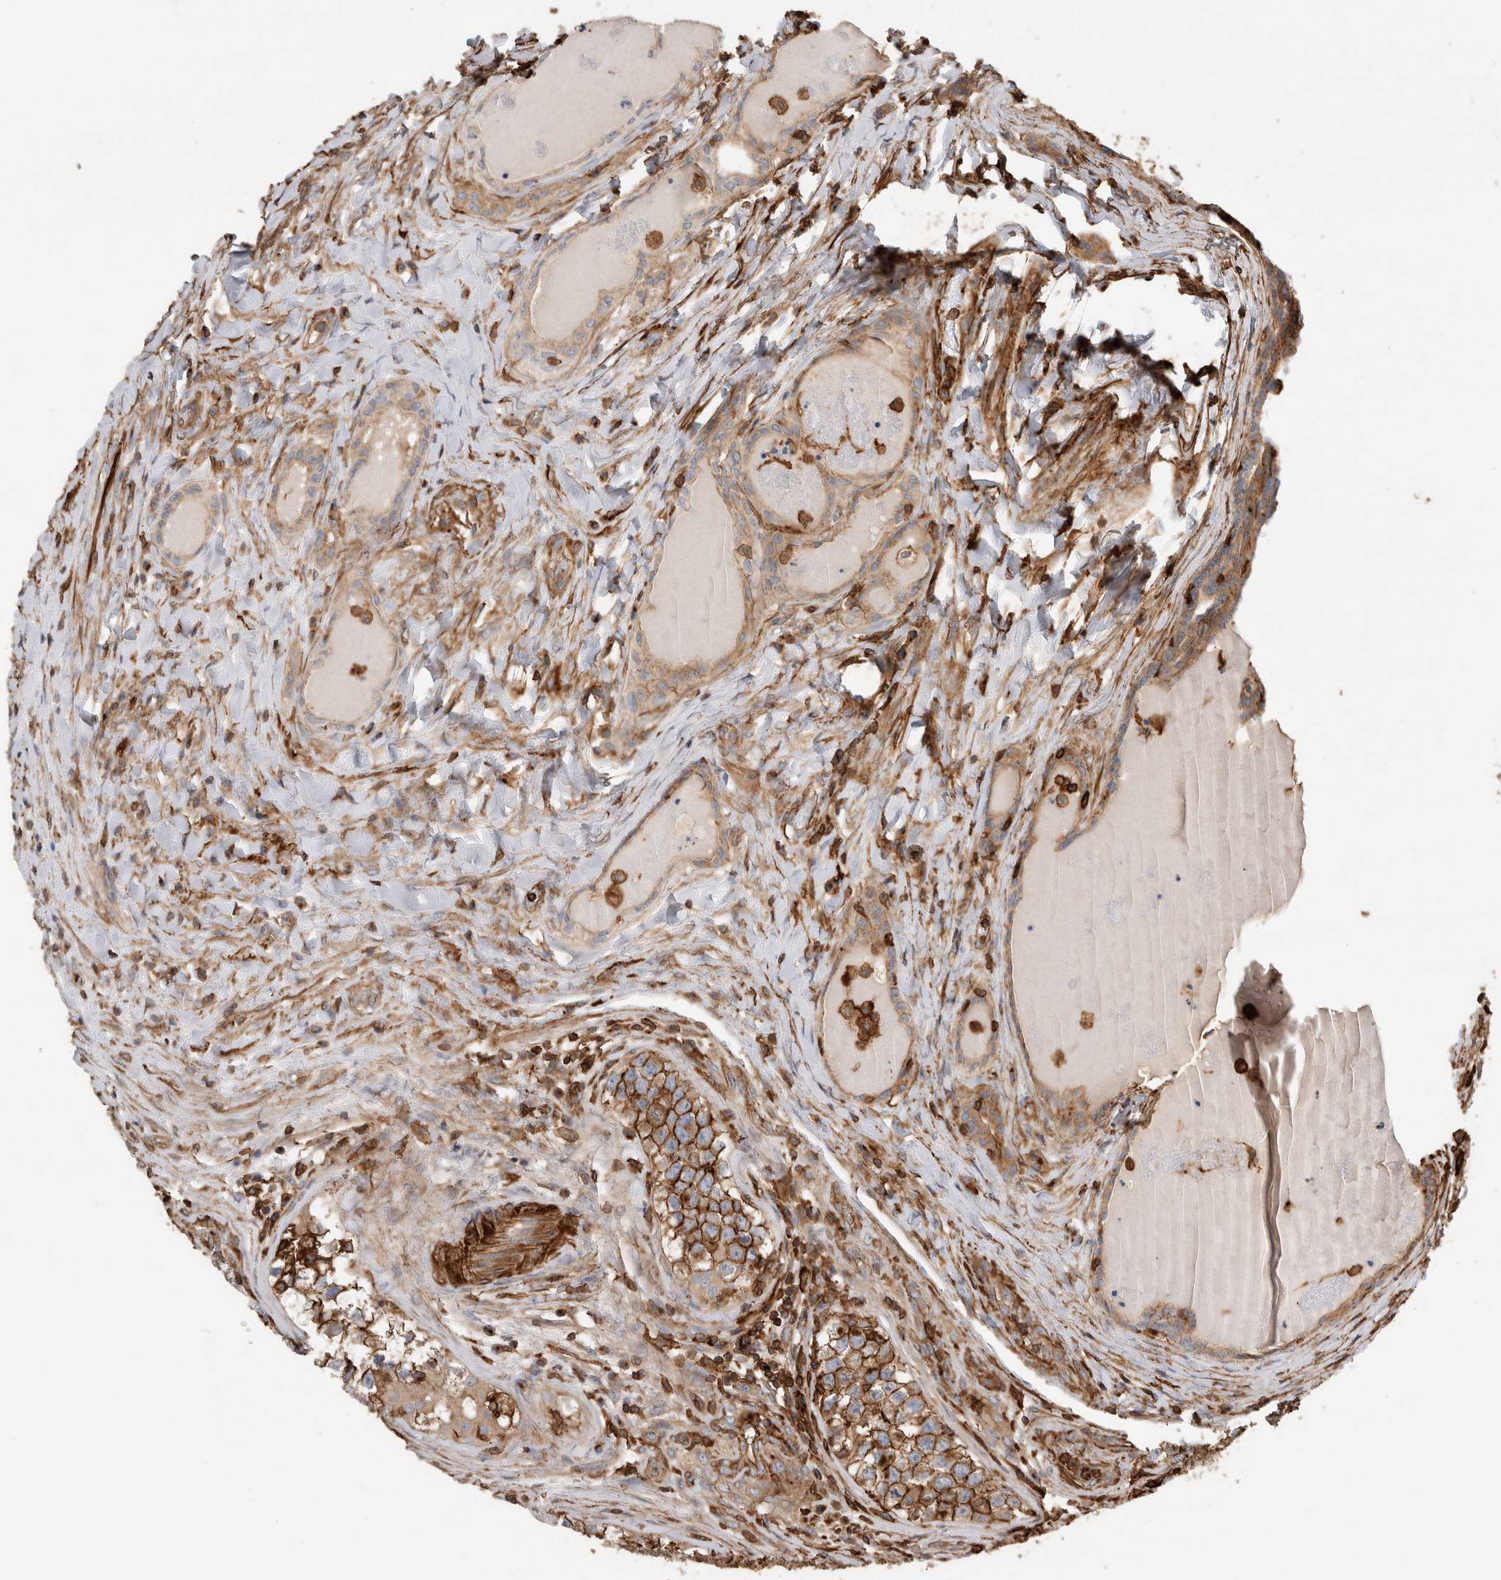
{"staining": {"intensity": "moderate", "quantity": ">75%", "location": "cytoplasmic/membranous"}, "tissue": "testis cancer", "cell_type": "Tumor cells", "image_type": "cancer", "snomed": [{"axis": "morphology", "description": "Carcinoma, Embryonal, NOS"}, {"axis": "topography", "description": "Testis"}], "caption": "A brown stain highlights moderate cytoplasmic/membranous expression of a protein in testis cancer tumor cells.", "gene": "GPER1", "patient": {"sex": "male", "age": 28}}